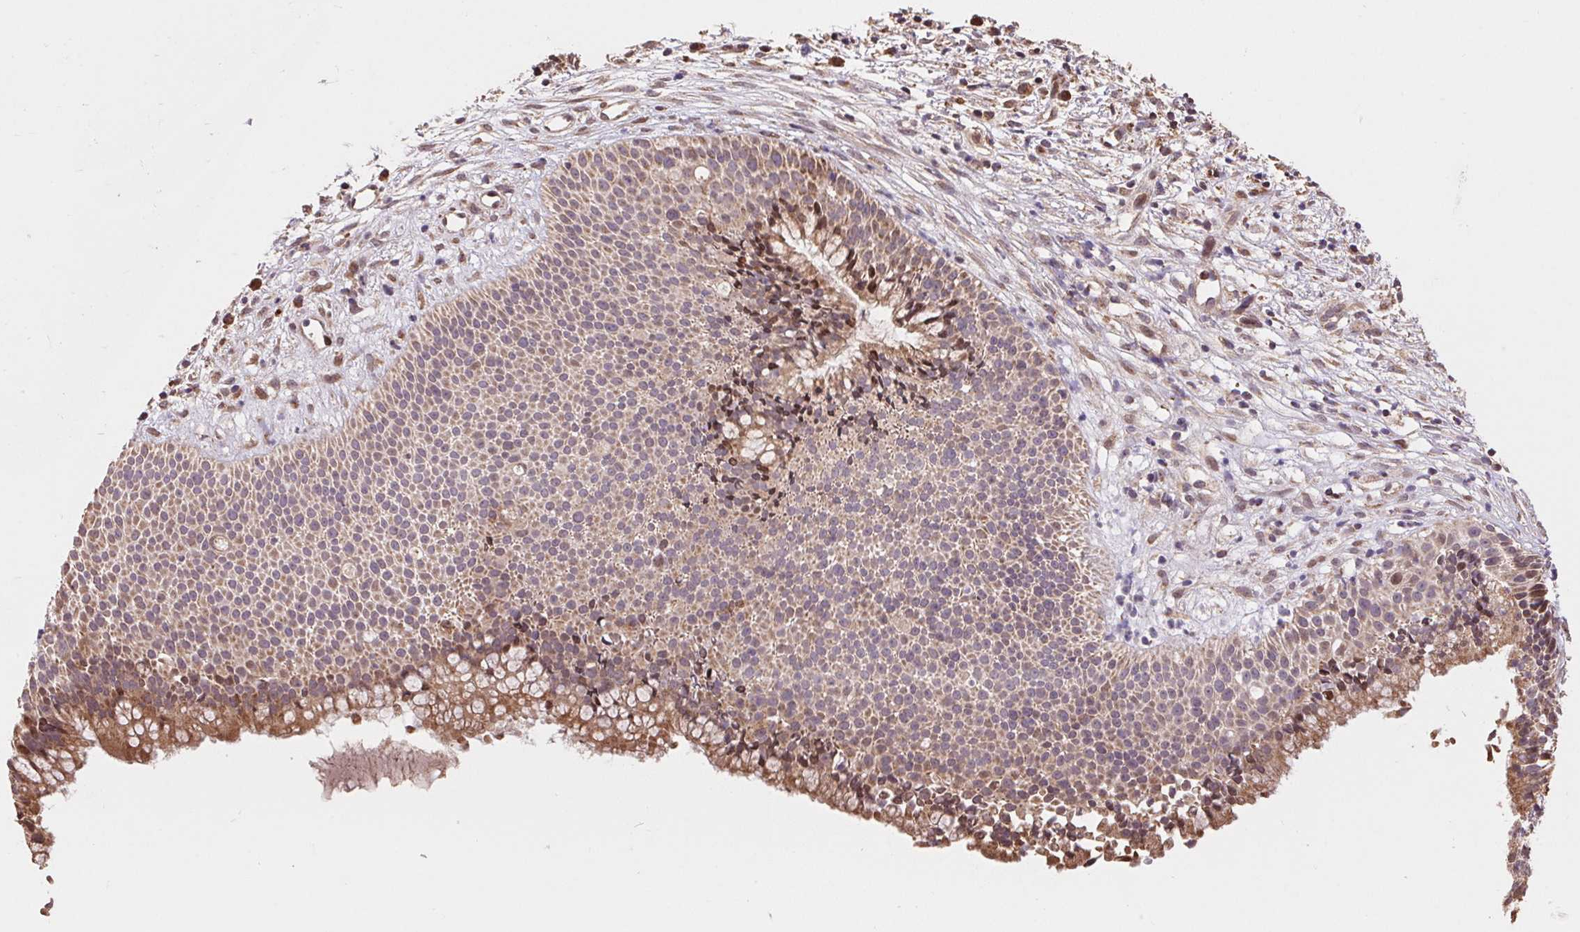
{"staining": {"intensity": "moderate", "quantity": ">75%", "location": "cytoplasmic/membranous"}, "tissue": "nasopharynx", "cell_type": "Respiratory epithelial cells", "image_type": "normal", "snomed": [{"axis": "morphology", "description": "Normal tissue, NOS"}, {"axis": "topography", "description": "Nasopharynx"}], "caption": "Immunohistochemistry image of benign nasopharynx: human nasopharynx stained using IHC demonstrates medium levels of moderate protein expression localized specifically in the cytoplasmic/membranous of respiratory epithelial cells, appearing as a cytoplasmic/membranous brown color.", "gene": "PDHA1", "patient": {"sex": "male", "age": 67}}